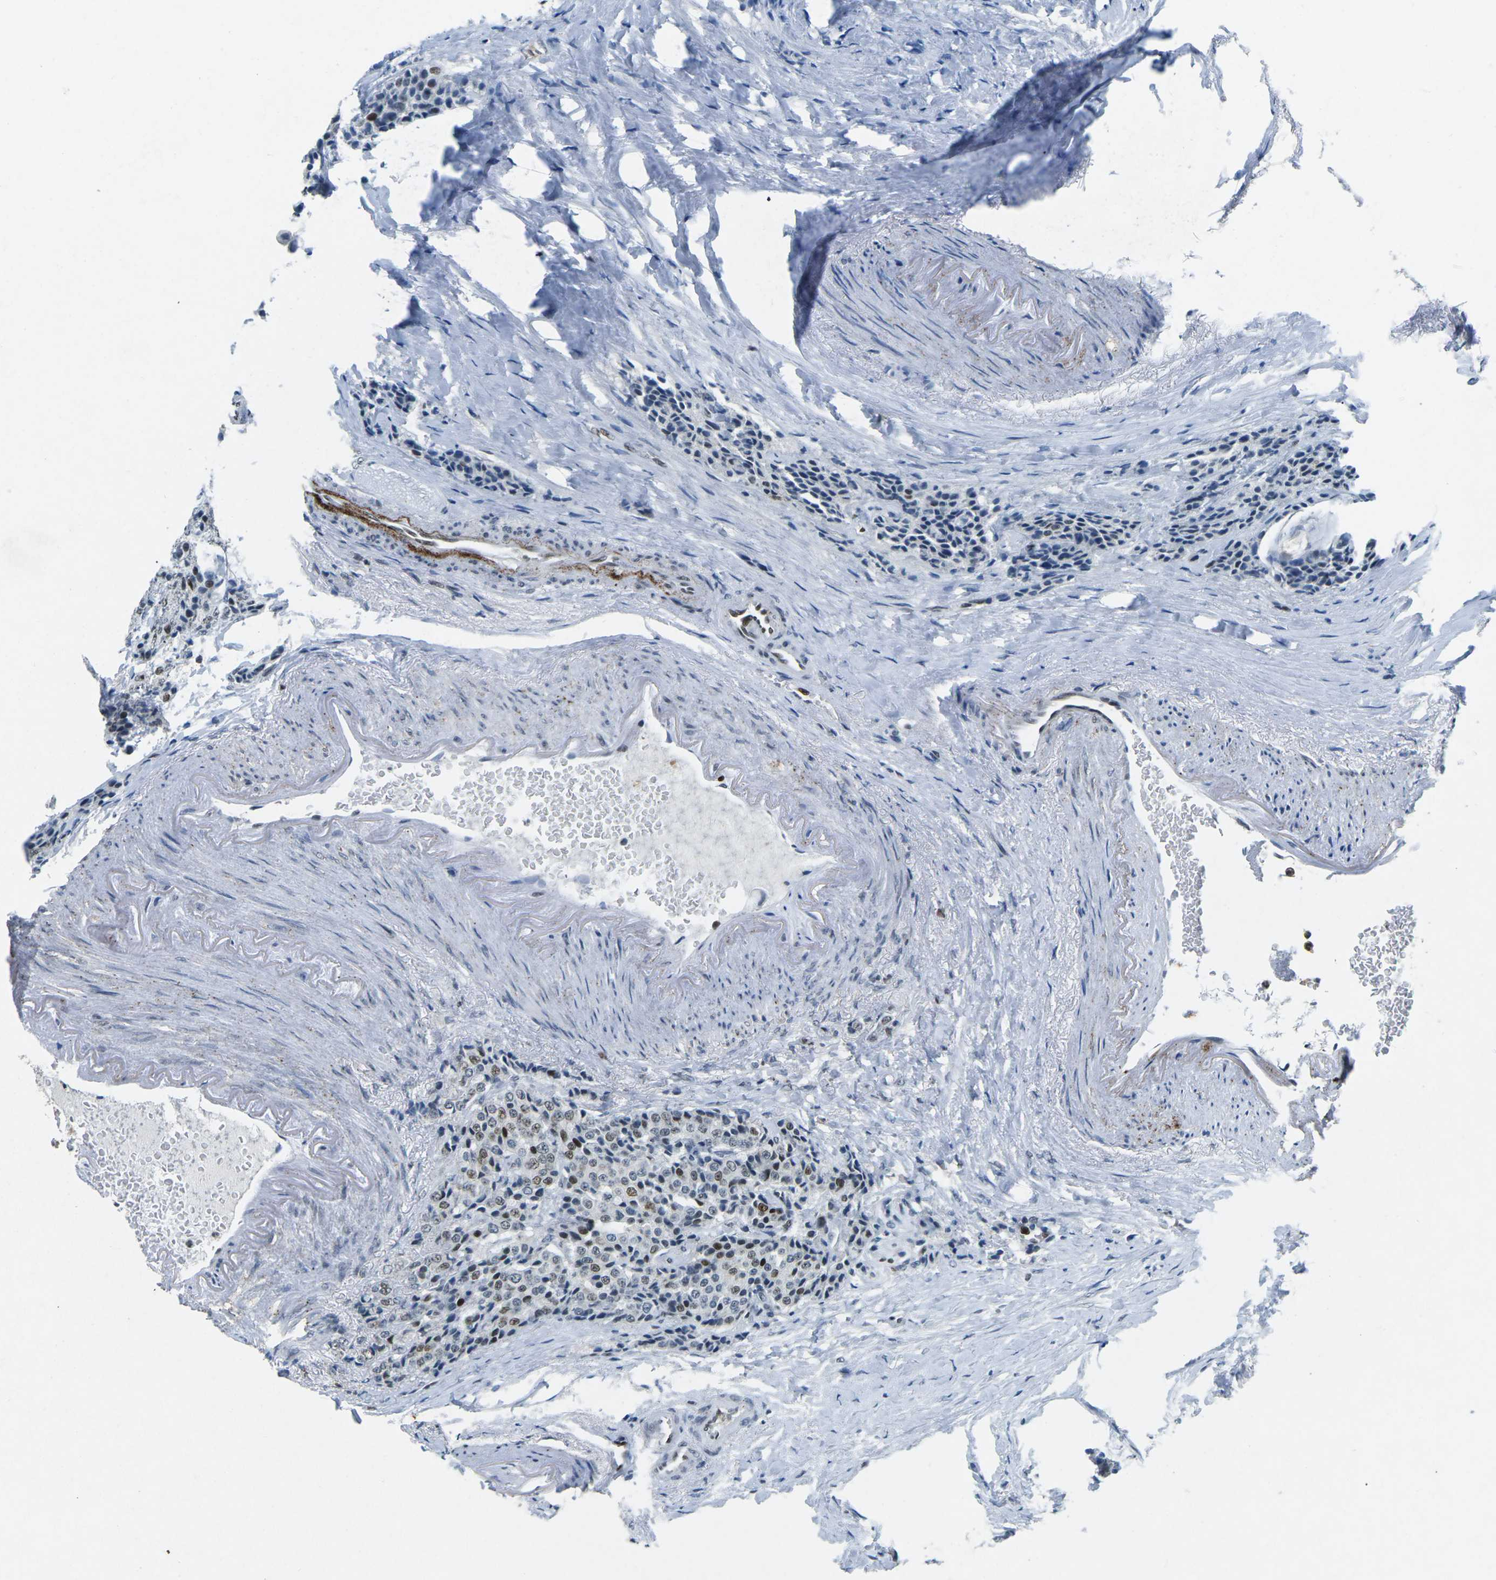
{"staining": {"intensity": "strong", "quantity": "25%-75%", "location": "nuclear"}, "tissue": "carcinoid", "cell_type": "Tumor cells", "image_type": "cancer", "snomed": [{"axis": "morphology", "description": "Carcinoid, malignant, NOS"}, {"axis": "topography", "description": "Colon"}], "caption": "Immunohistochemistry (IHC) micrograph of human carcinoid stained for a protein (brown), which demonstrates high levels of strong nuclear staining in approximately 25%-75% of tumor cells.", "gene": "RB1", "patient": {"sex": "female", "age": 61}}